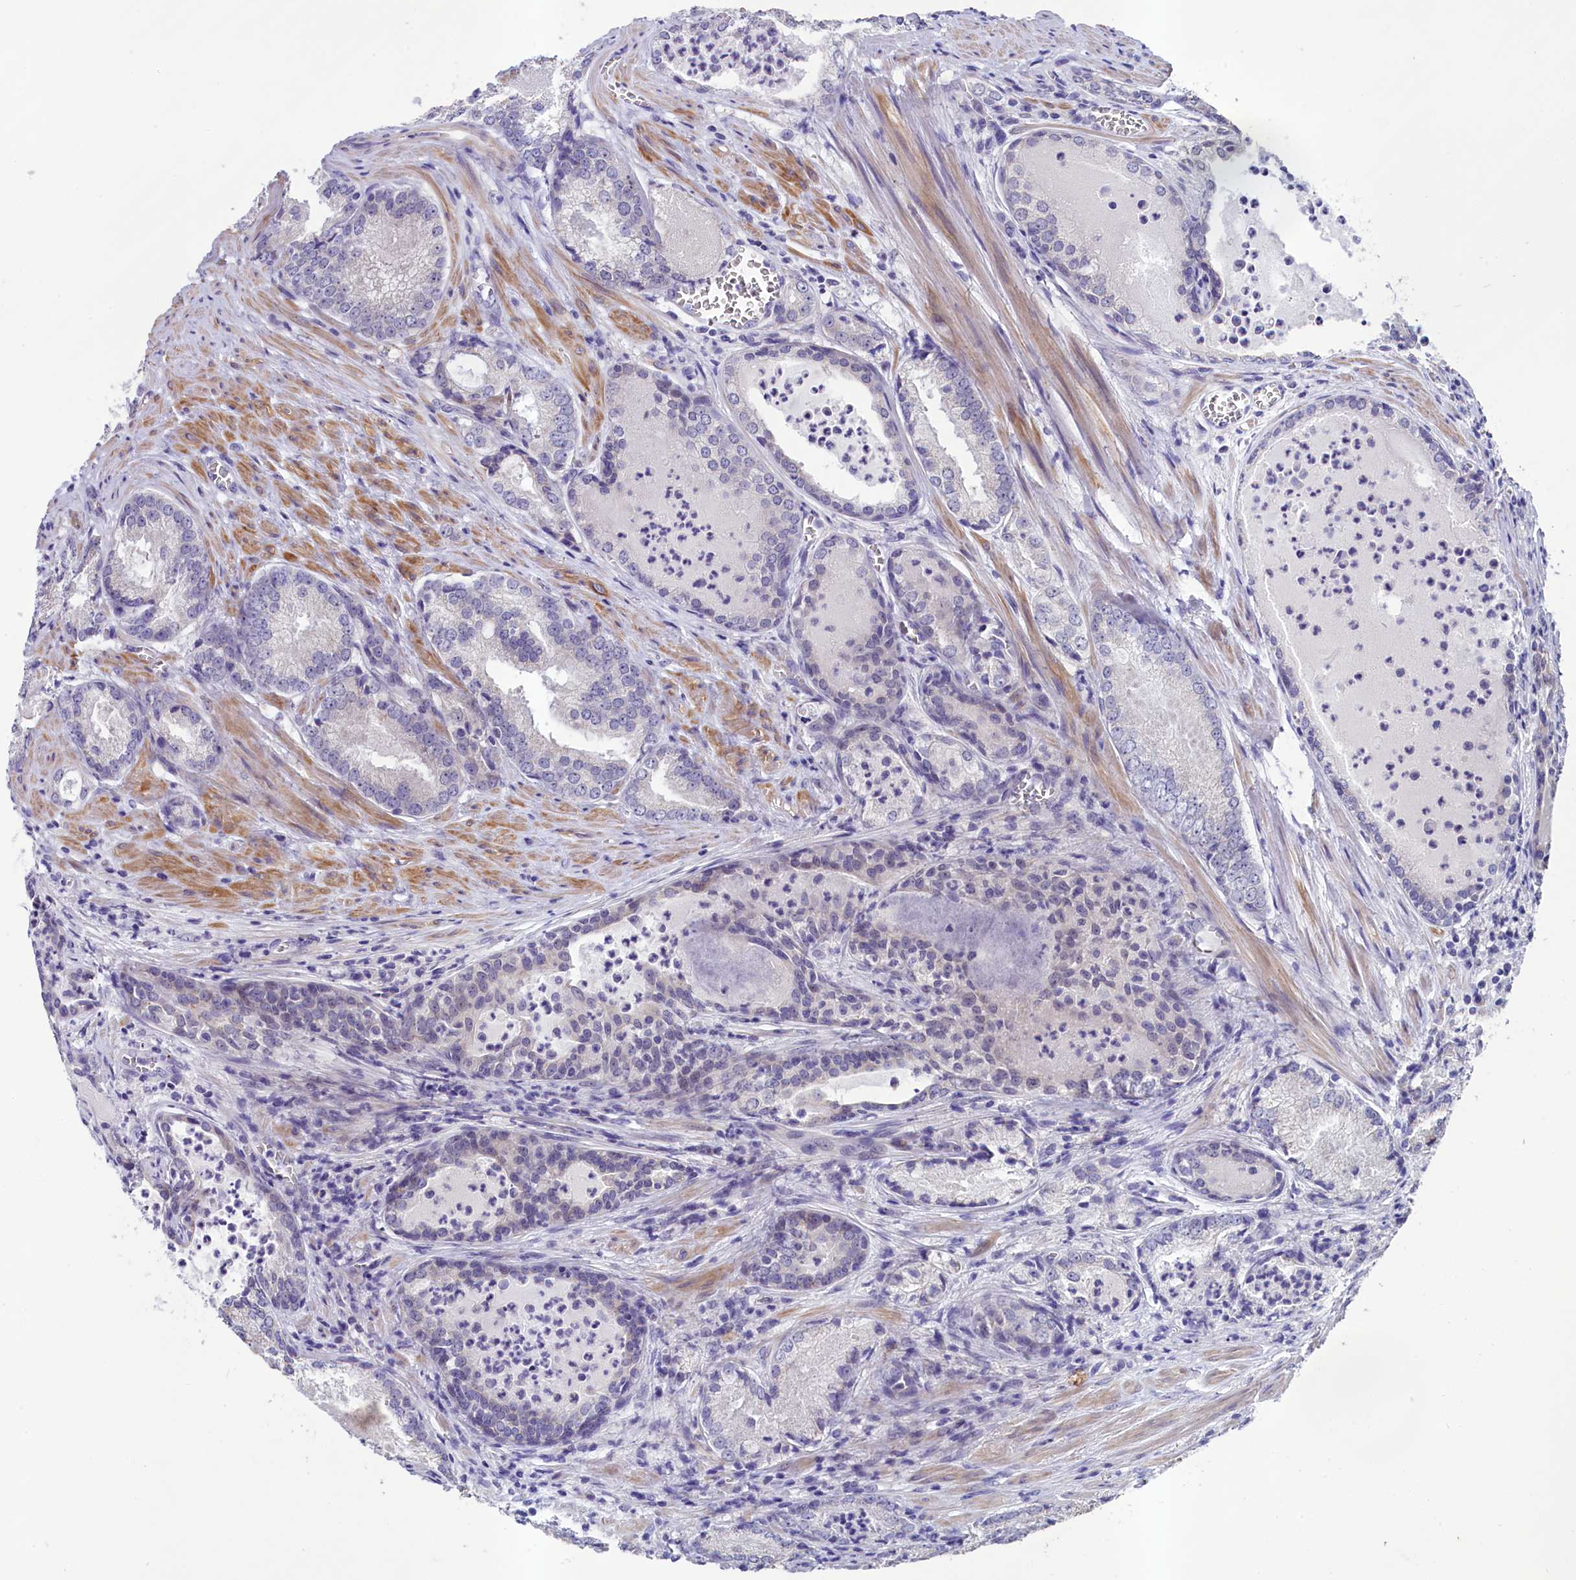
{"staining": {"intensity": "negative", "quantity": "none", "location": "none"}, "tissue": "prostate cancer", "cell_type": "Tumor cells", "image_type": "cancer", "snomed": [{"axis": "morphology", "description": "Adenocarcinoma, Low grade"}, {"axis": "topography", "description": "Prostate"}], "caption": "Human prostate cancer (low-grade adenocarcinoma) stained for a protein using IHC reveals no staining in tumor cells.", "gene": "SCD5", "patient": {"sex": "male", "age": 54}}